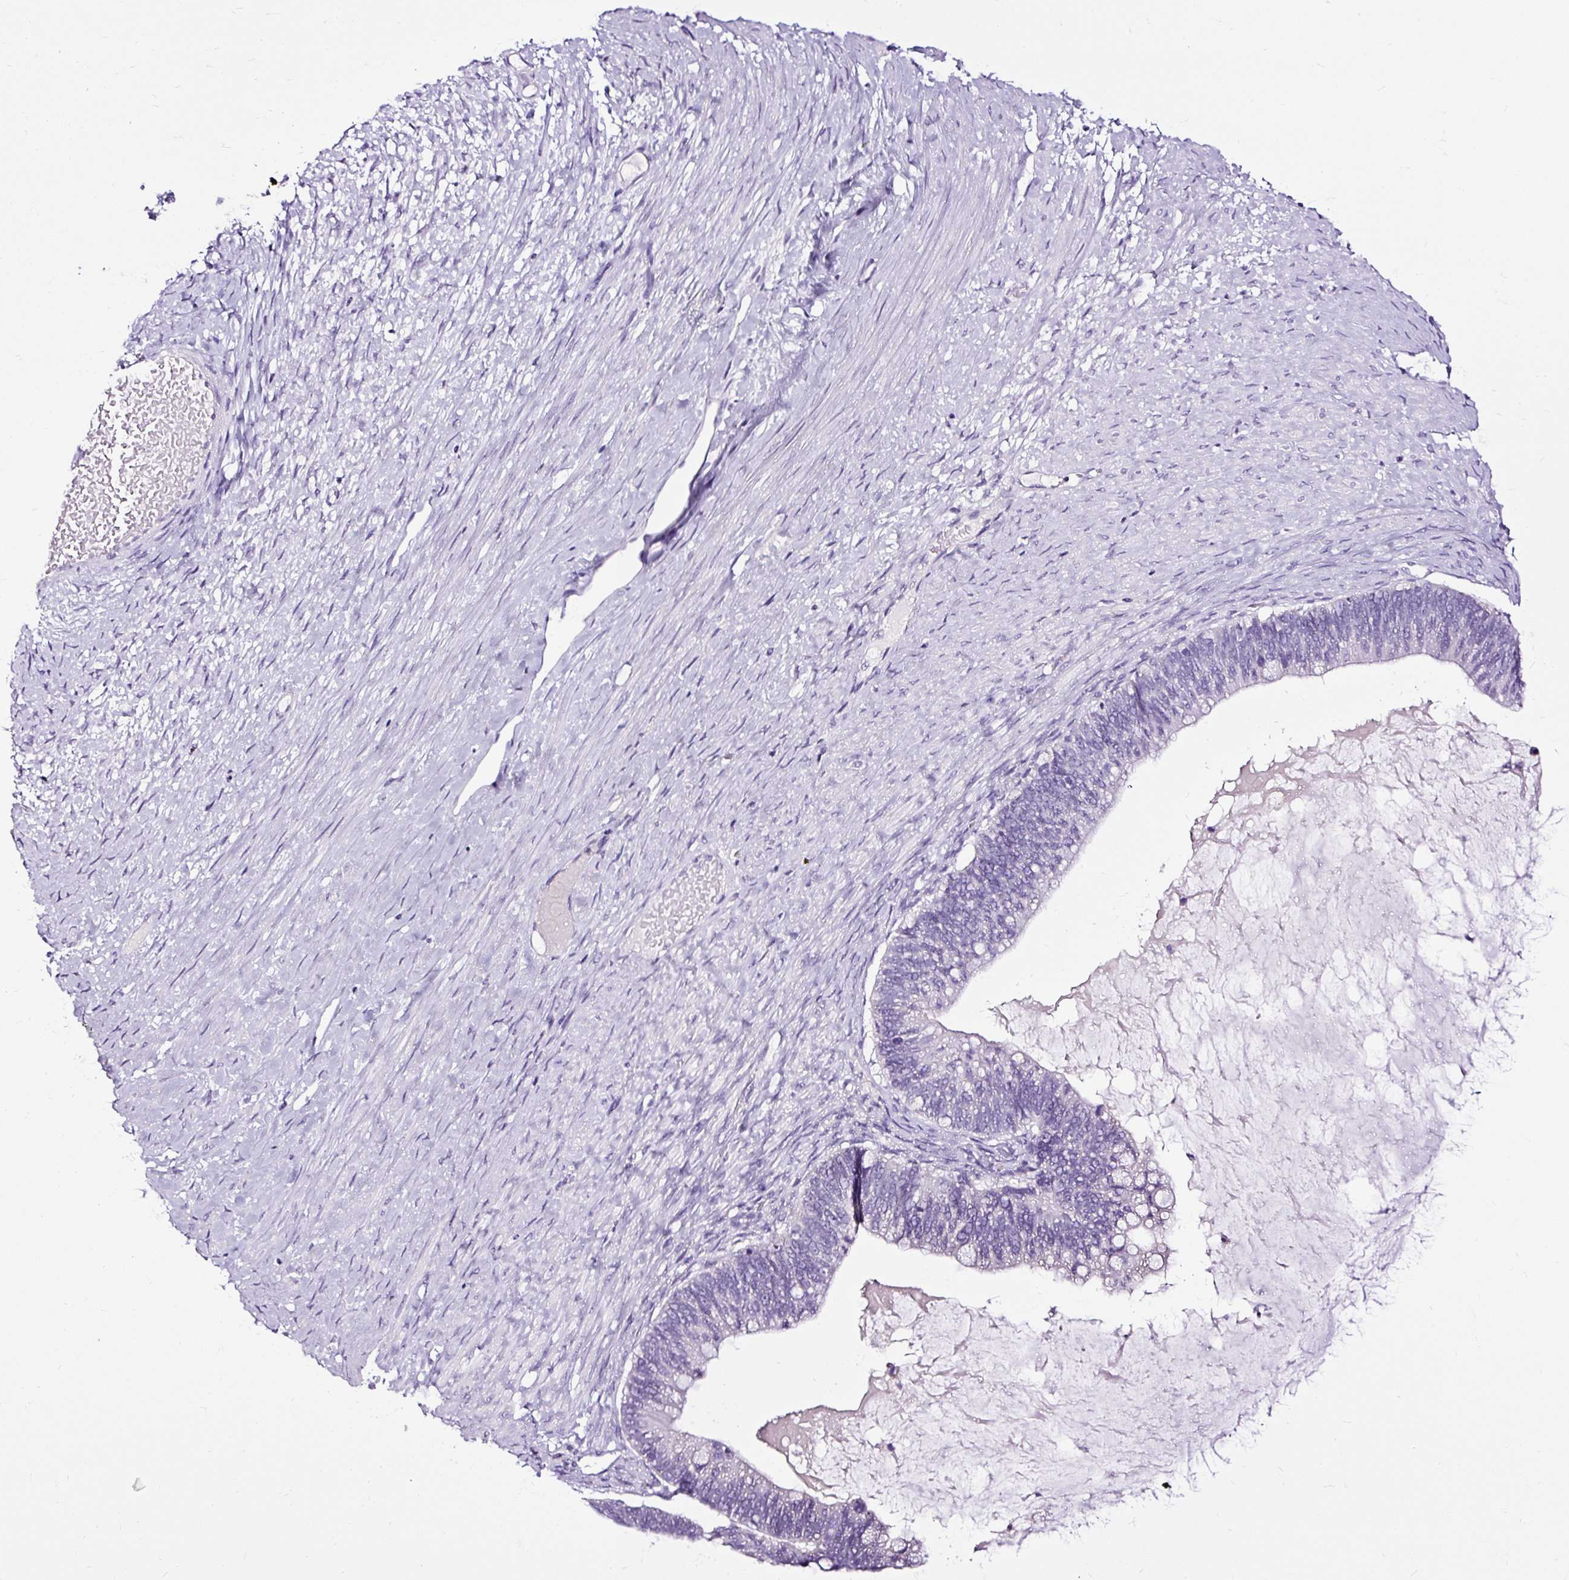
{"staining": {"intensity": "negative", "quantity": "none", "location": "none"}, "tissue": "ovarian cancer", "cell_type": "Tumor cells", "image_type": "cancer", "snomed": [{"axis": "morphology", "description": "Cystadenocarcinoma, mucinous, NOS"}, {"axis": "topography", "description": "Ovary"}], "caption": "DAB (3,3'-diaminobenzidine) immunohistochemical staining of human ovarian mucinous cystadenocarcinoma reveals no significant staining in tumor cells.", "gene": "SLC7A8", "patient": {"sex": "female", "age": 61}}